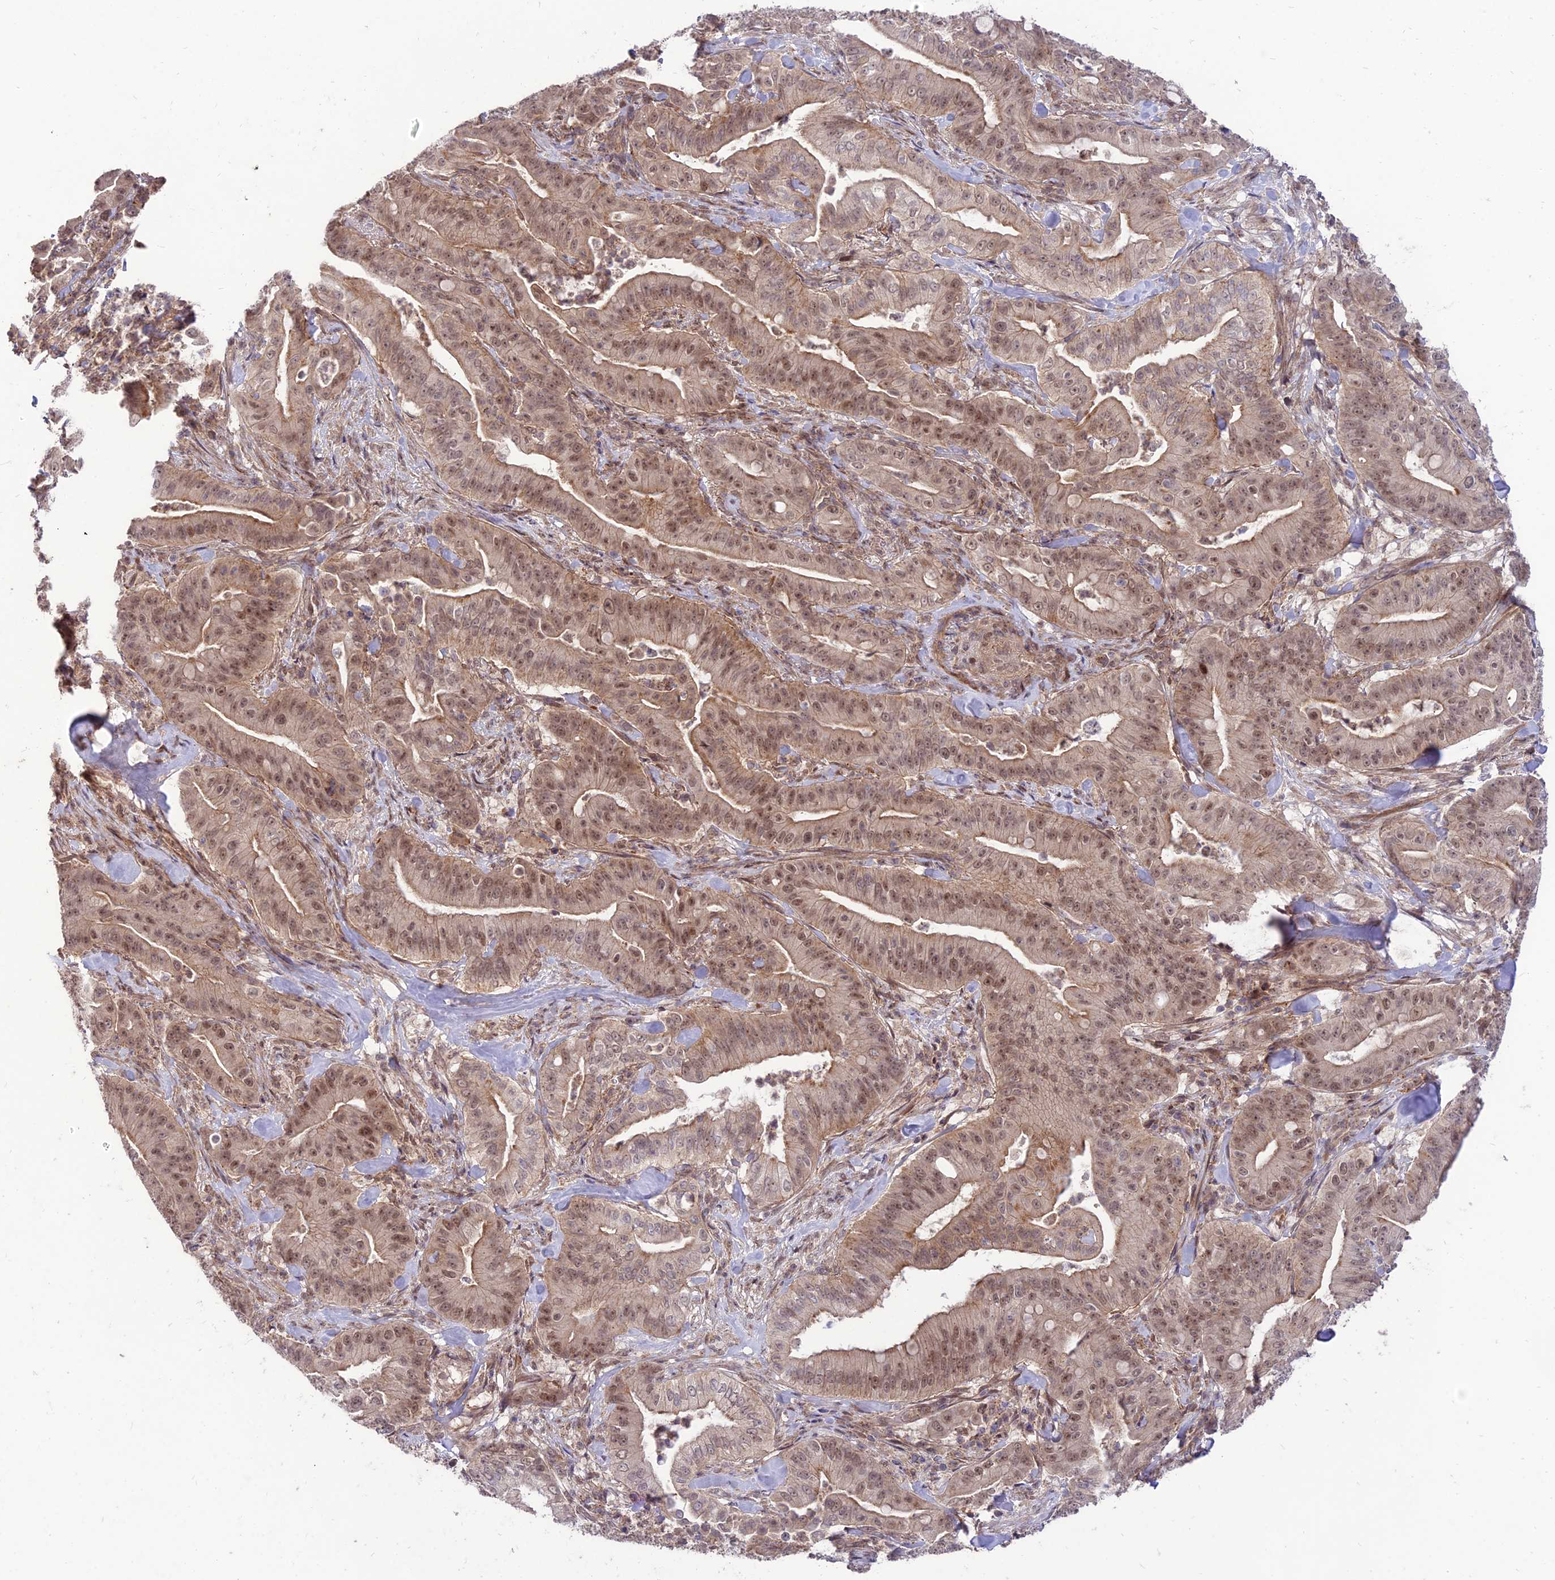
{"staining": {"intensity": "moderate", "quantity": ">75%", "location": "cytoplasmic/membranous,nuclear"}, "tissue": "pancreatic cancer", "cell_type": "Tumor cells", "image_type": "cancer", "snomed": [{"axis": "morphology", "description": "Adenocarcinoma, NOS"}, {"axis": "topography", "description": "Pancreas"}], "caption": "Pancreatic cancer (adenocarcinoma) stained with a brown dye shows moderate cytoplasmic/membranous and nuclear positive staining in approximately >75% of tumor cells.", "gene": "ZNF85", "patient": {"sex": "male", "age": 71}}